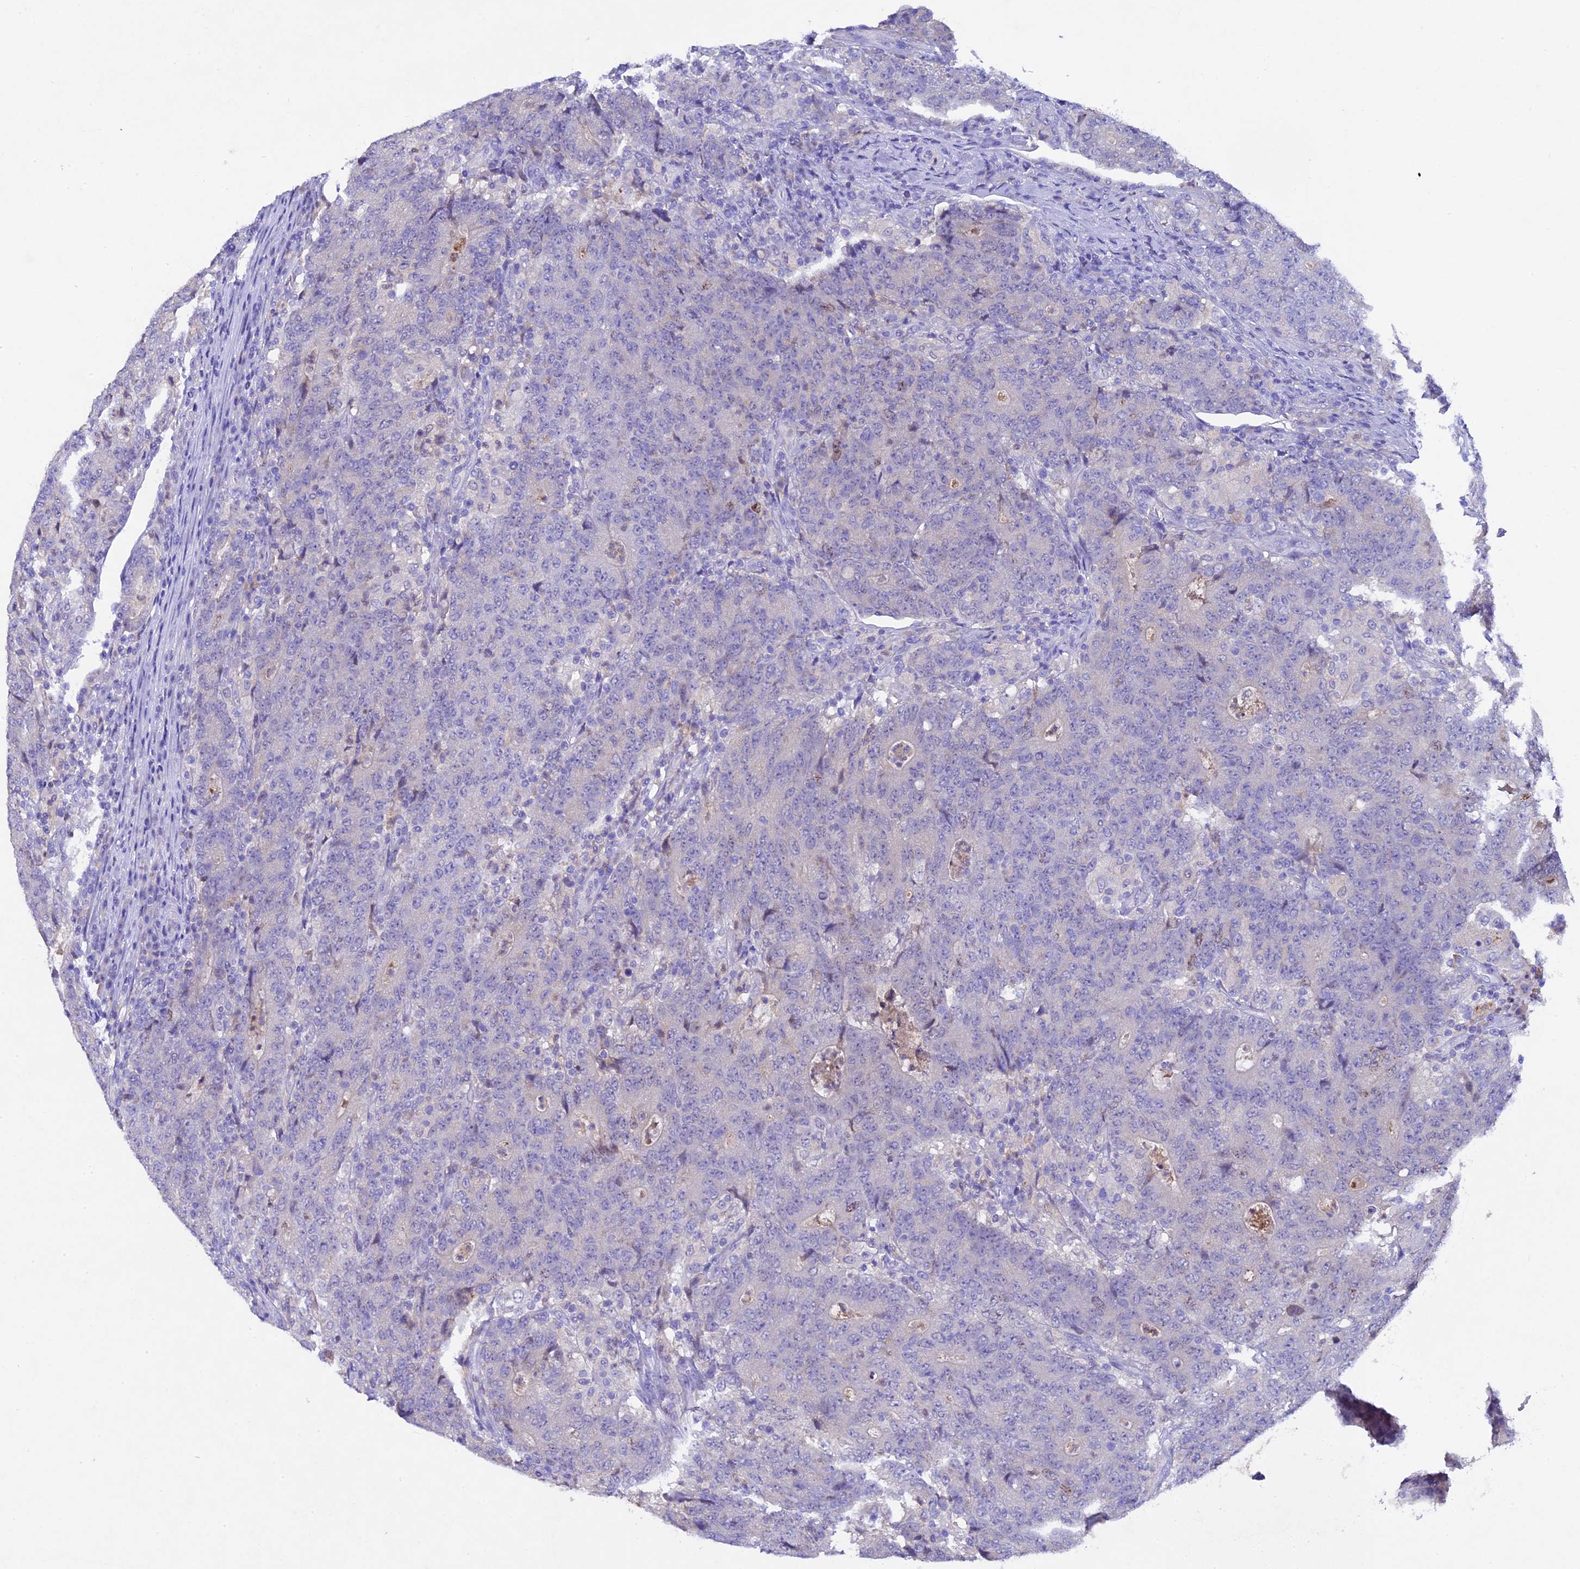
{"staining": {"intensity": "negative", "quantity": "none", "location": "none"}, "tissue": "colorectal cancer", "cell_type": "Tumor cells", "image_type": "cancer", "snomed": [{"axis": "morphology", "description": "Adenocarcinoma, NOS"}, {"axis": "topography", "description": "Colon"}], "caption": "A high-resolution image shows IHC staining of adenocarcinoma (colorectal), which reveals no significant positivity in tumor cells. (DAB immunohistochemistry (IHC) visualized using brightfield microscopy, high magnification).", "gene": "TGDS", "patient": {"sex": "female", "age": 75}}